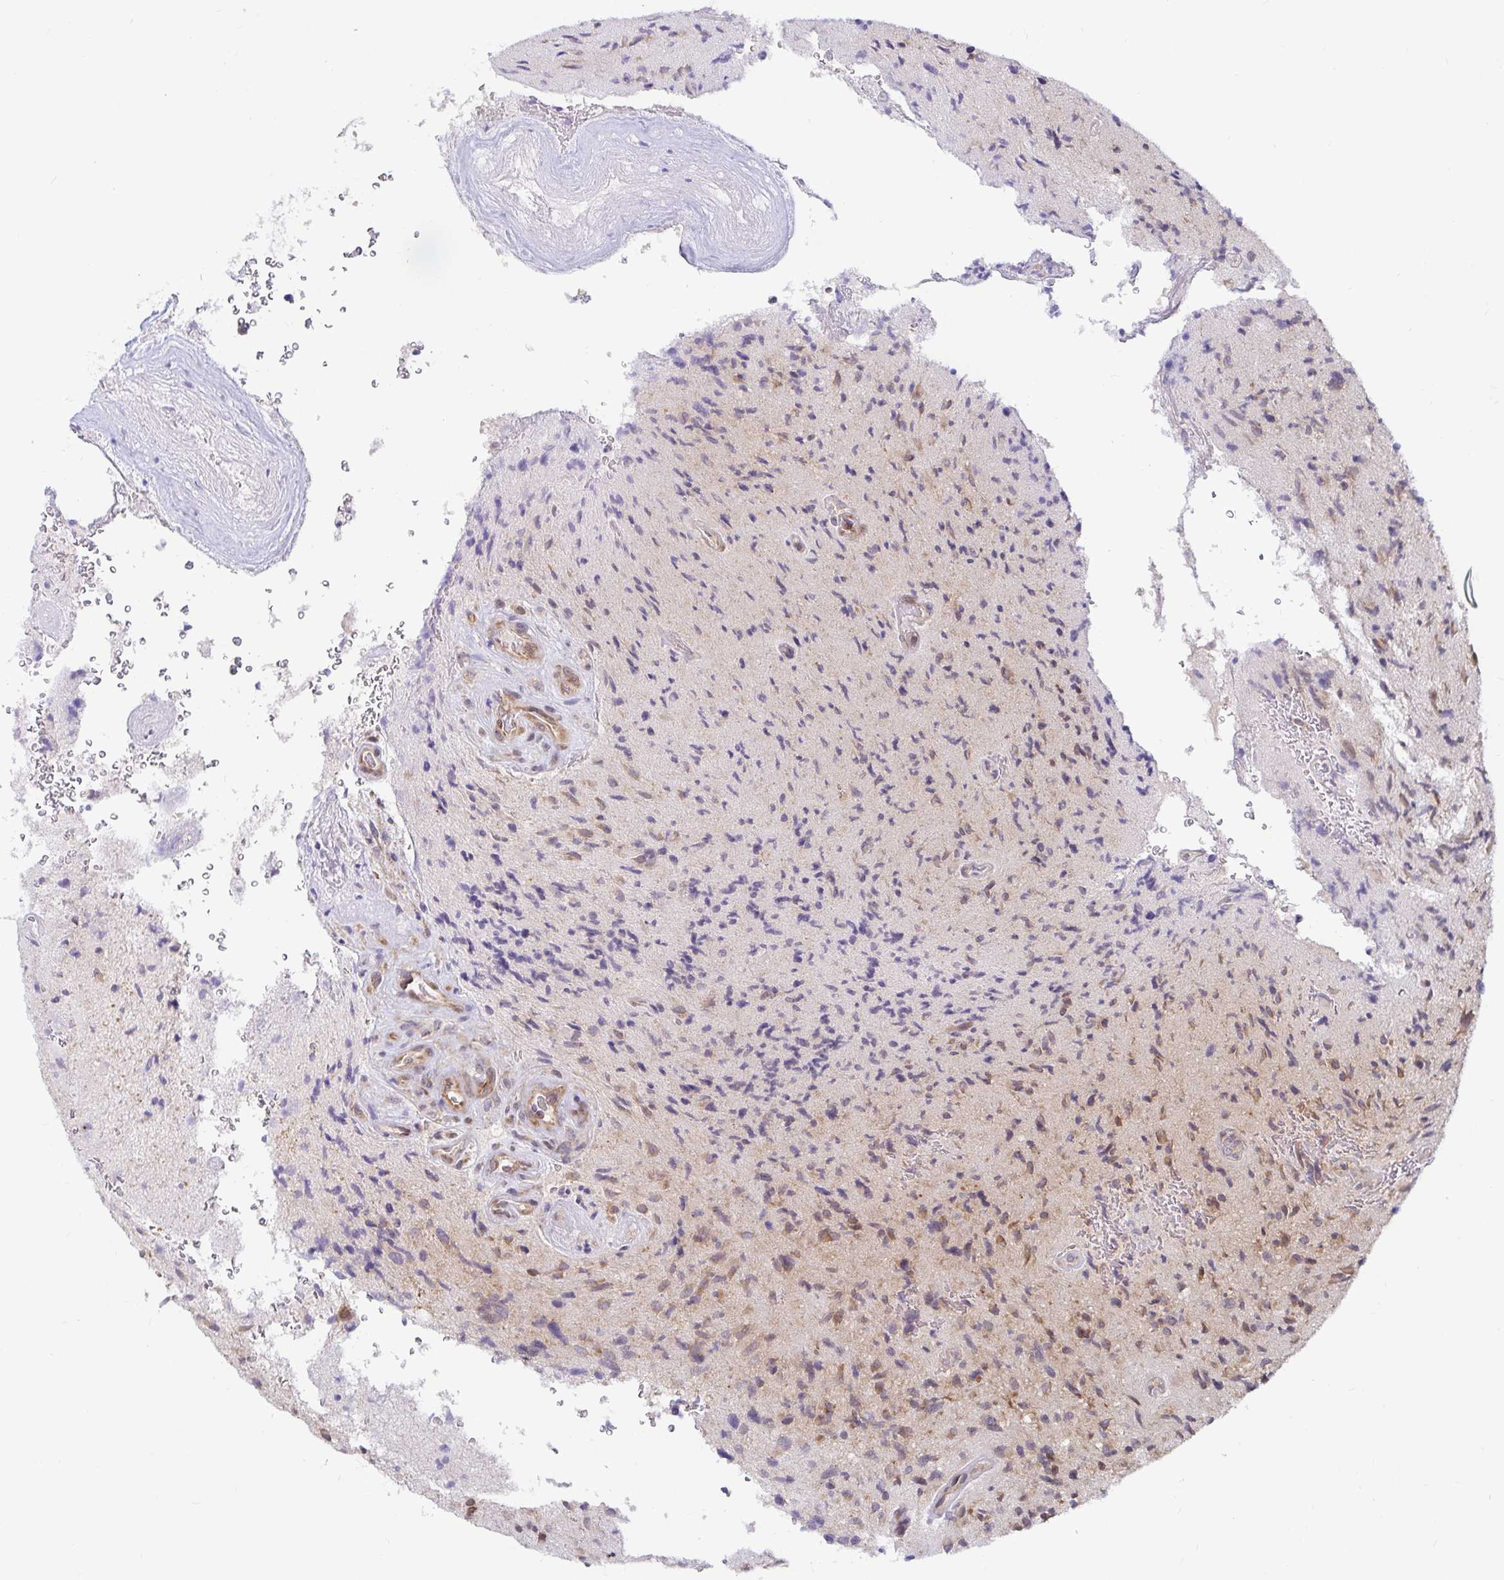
{"staining": {"intensity": "weak", "quantity": "<25%", "location": "cytoplasmic/membranous"}, "tissue": "glioma", "cell_type": "Tumor cells", "image_type": "cancer", "snomed": [{"axis": "morphology", "description": "Glioma, malignant, High grade"}, {"axis": "topography", "description": "Brain"}], "caption": "This is an IHC image of glioma. There is no positivity in tumor cells.", "gene": "LARP1", "patient": {"sex": "male", "age": 54}}